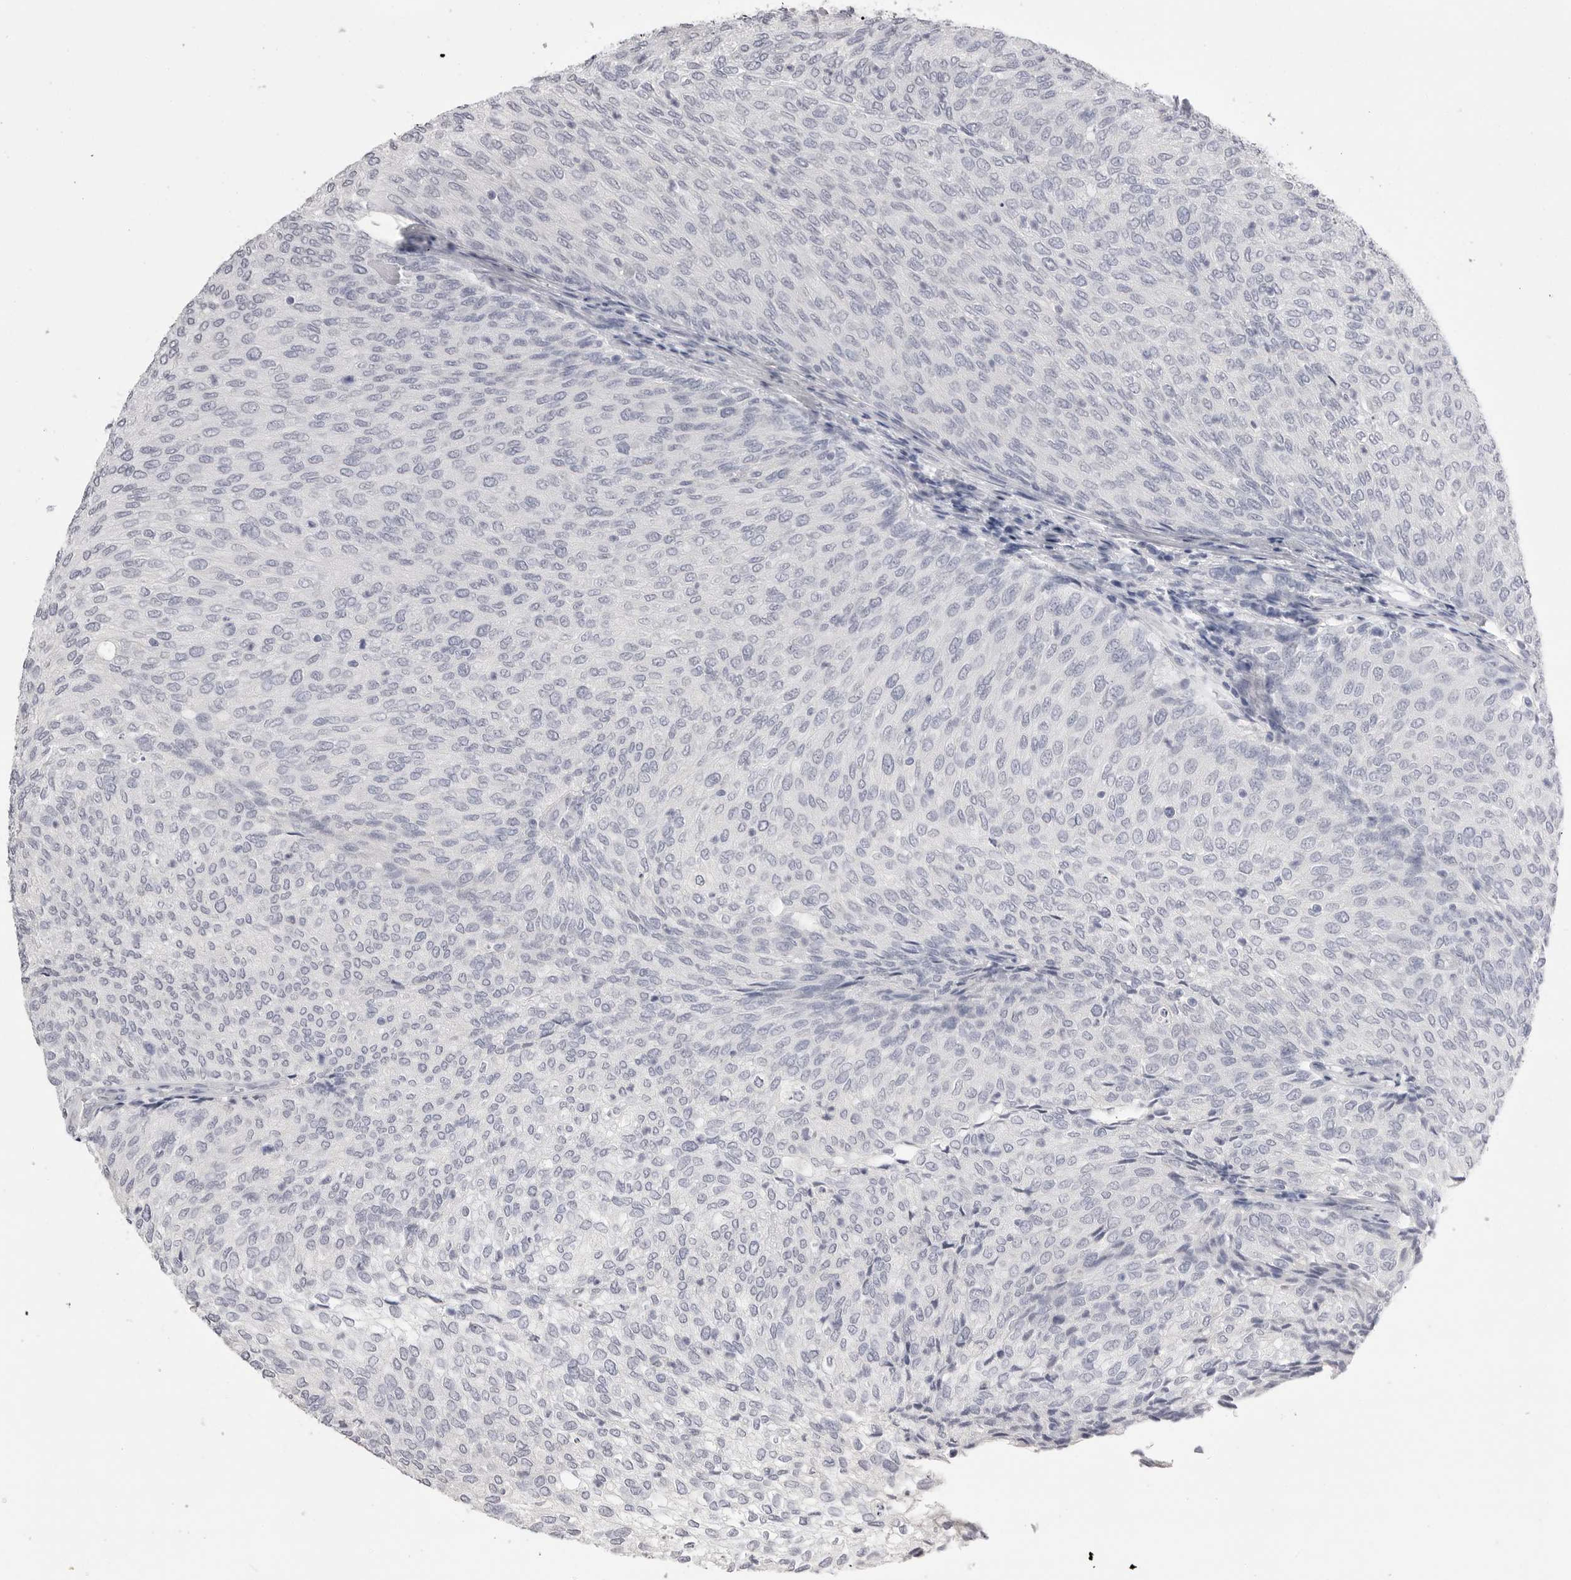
{"staining": {"intensity": "negative", "quantity": "none", "location": "none"}, "tissue": "urothelial cancer", "cell_type": "Tumor cells", "image_type": "cancer", "snomed": [{"axis": "morphology", "description": "Urothelial carcinoma, Low grade"}, {"axis": "topography", "description": "Urinary bladder"}], "caption": "Immunohistochemical staining of human urothelial cancer demonstrates no significant staining in tumor cells.", "gene": "CPB1", "patient": {"sex": "female", "age": 79}}